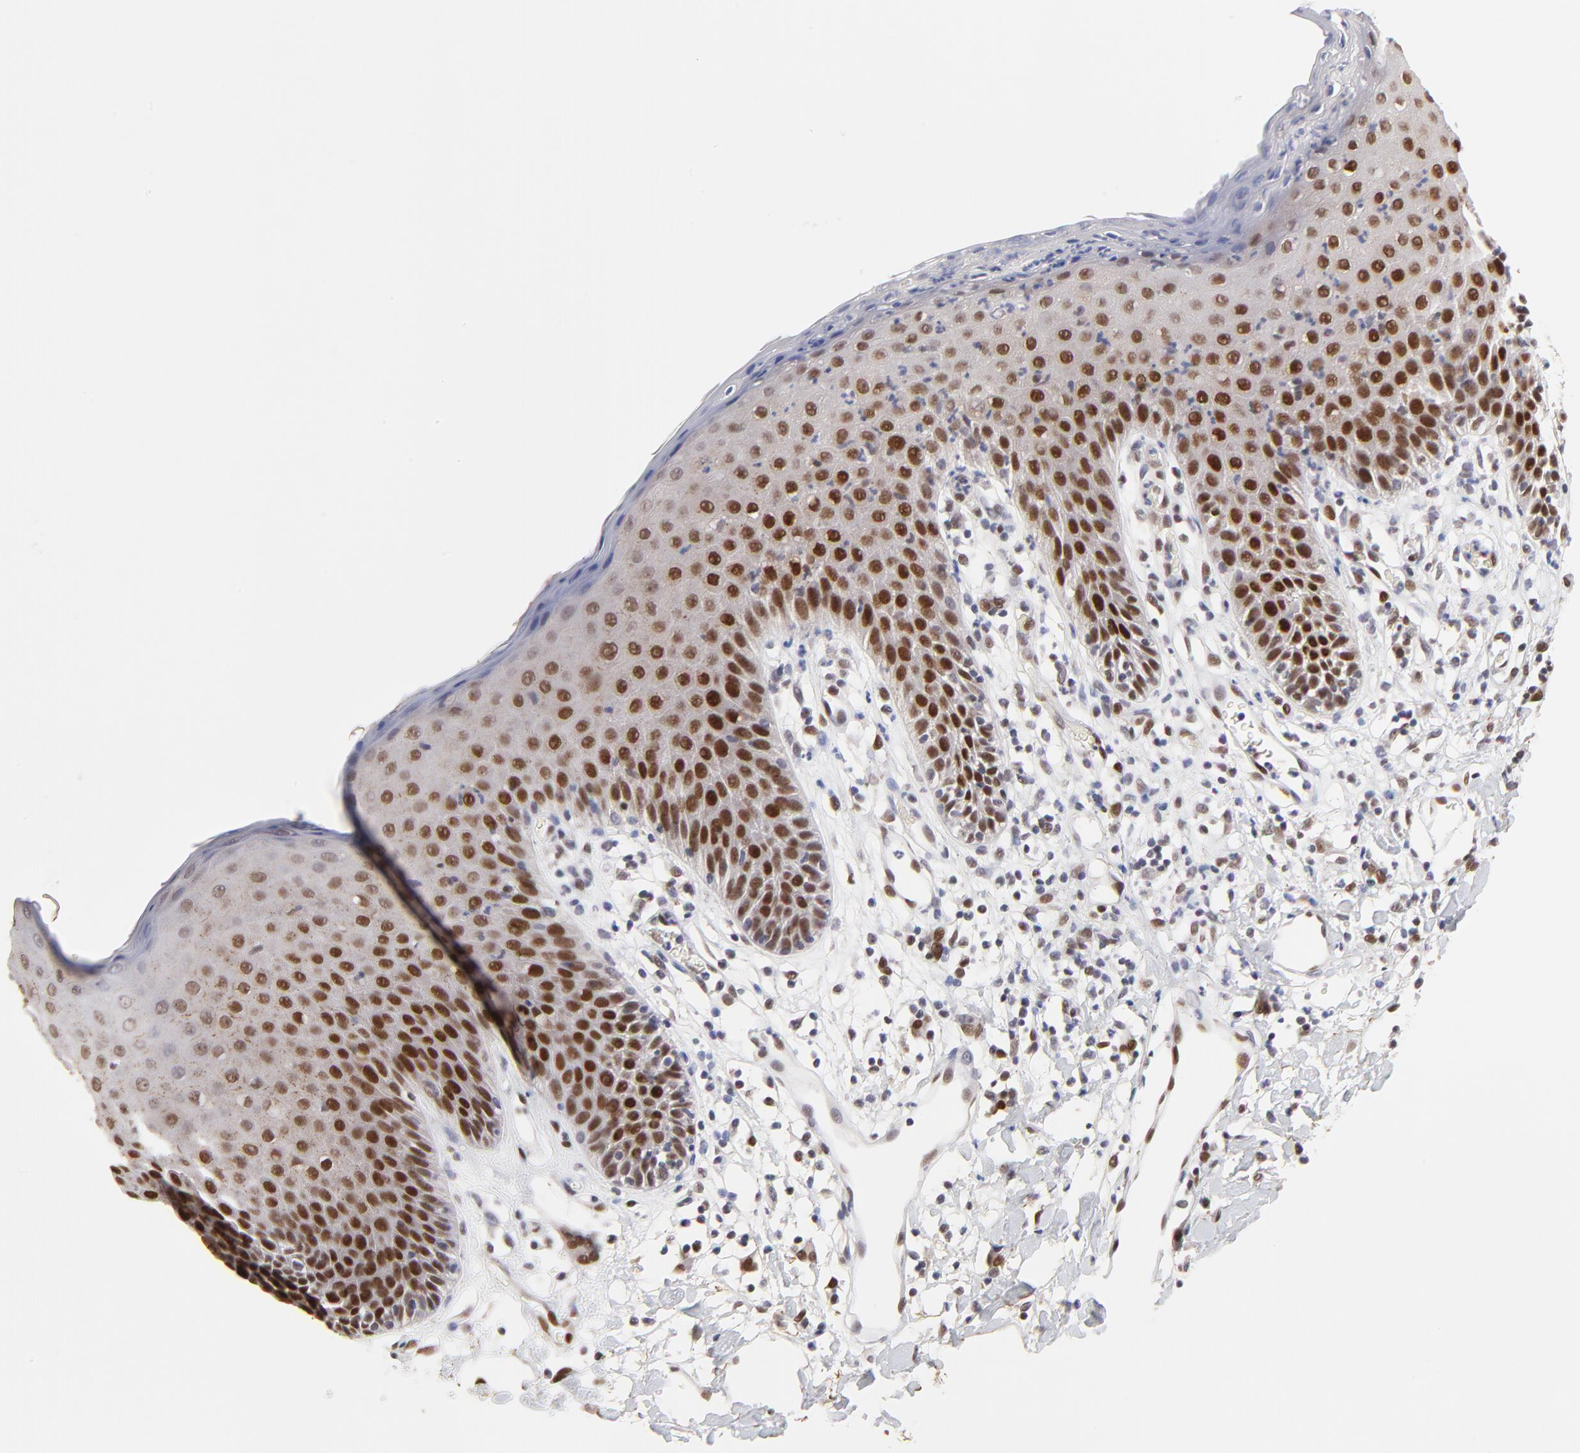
{"staining": {"intensity": "strong", "quantity": ">75%", "location": "nuclear"}, "tissue": "skin", "cell_type": "Epidermal cells", "image_type": "normal", "snomed": [{"axis": "morphology", "description": "Normal tissue, NOS"}, {"axis": "topography", "description": "Vulva"}, {"axis": "topography", "description": "Peripheral nerve tissue"}], "caption": "This image displays IHC staining of unremarkable human skin, with high strong nuclear expression in about >75% of epidermal cells.", "gene": "OGFOD1", "patient": {"sex": "female", "age": 68}}